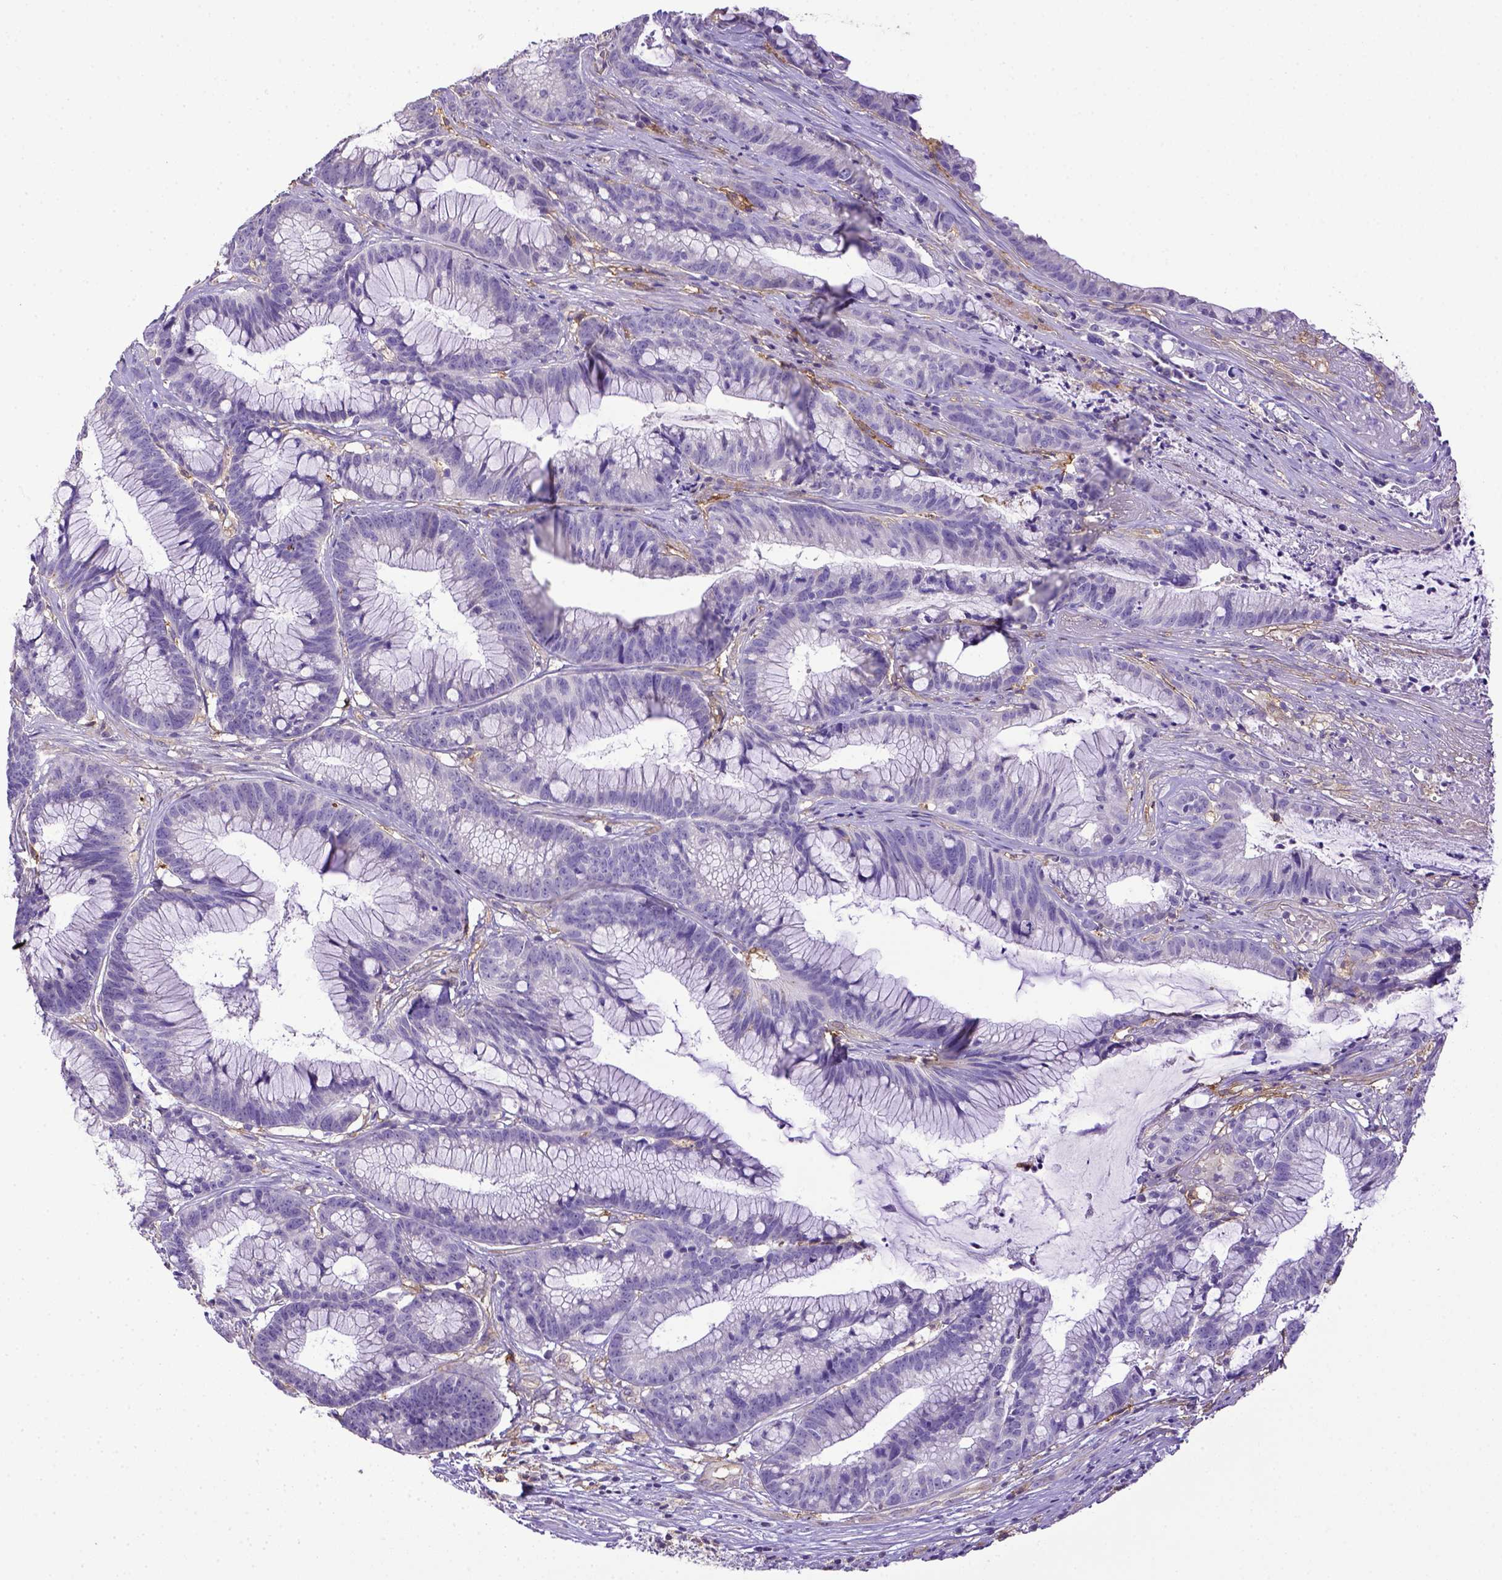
{"staining": {"intensity": "negative", "quantity": "none", "location": "none"}, "tissue": "colorectal cancer", "cell_type": "Tumor cells", "image_type": "cancer", "snomed": [{"axis": "morphology", "description": "Adenocarcinoma, NOS"}, {"axis": "topography", "description": "Colon"}], "caption": "The immunohistochemistry photomicrograph has no significant positivity in tumor cells of colorectal adenocarcinoma tissue. The staining is performed using DAB (3,3'-diaminobenzidine) brown chromogen with nuclei counter-stained in using hematoxylin.", "gene": "CD40", "patient": {"sex": "female", "age": 78}}